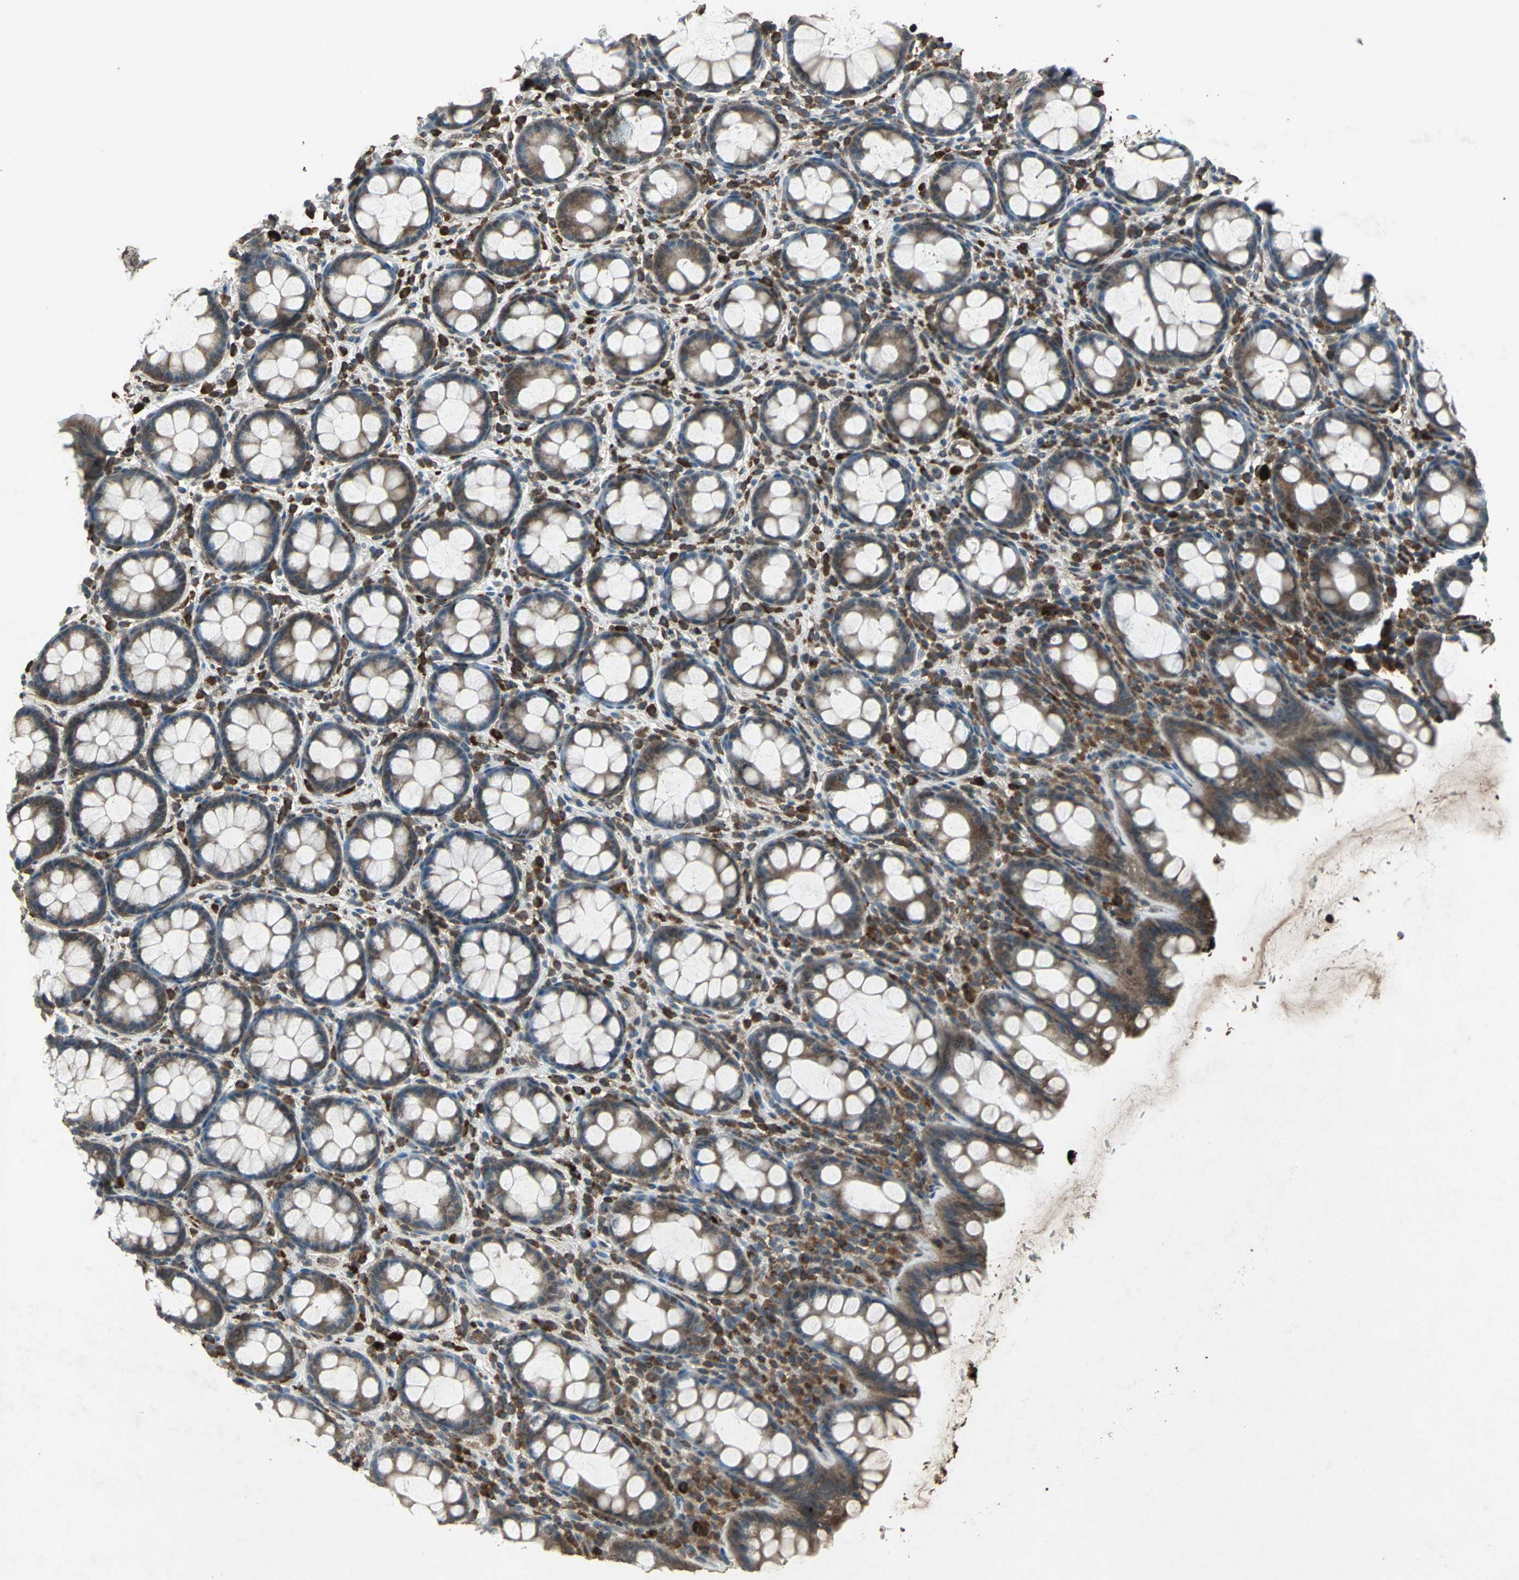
{"staining": {"intensity": "moderate", "quantity": ">75%", "location": "cytoplasmic/membranous"}, "tissue": "rectum", "cell_type": "Glandular cells", "image_type": "normal", "snomed": [{"axis": "morphology", "description": "Normal tissue, NOS"}, {"axis": "topography", "description": "Rectum"}], "caption": "Protein analysis of benign rectum displays moderate cytoplasmic/membranous staining in approximately >75% of glandular cells.", "gene": "SEPTIN4", "patient": {"sex": "male", "age": 92}}